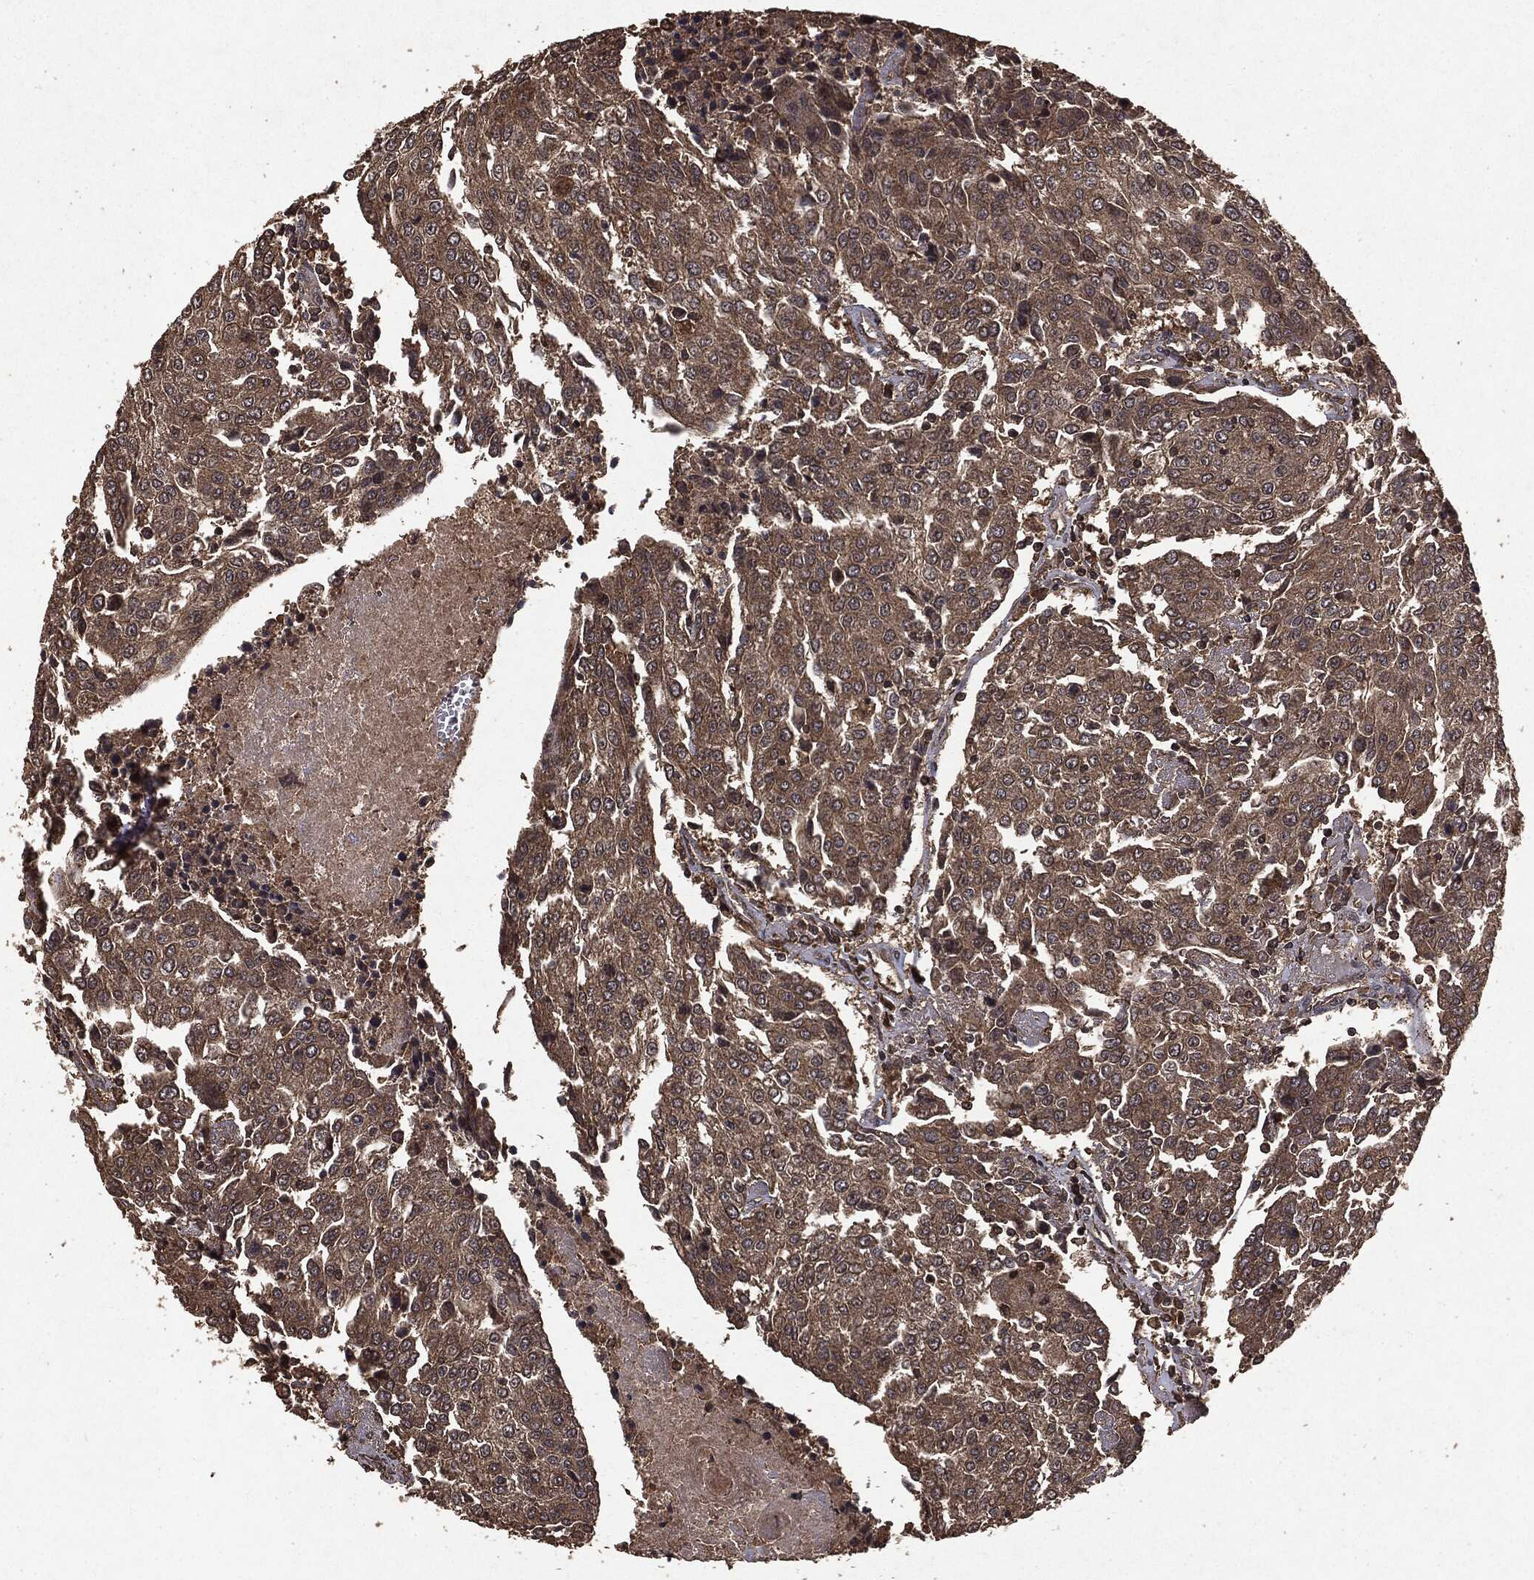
{"staining": {"intensity": "moderate", "quantity": ">75%", "location": "cytoplasmic/membranous"}, "tissue": "urothelial cancer", "cell_type": "Tumor cells", "image_type": "cancer", "snomed": [{"axis": "morphology", "description": "Urothelial carcinoma, High grade"}, {"axis": "topography", "description": "Urinary bladder"}], "caption": "Protein staining displays moderate cytoplasmic/membranous positivity in about >75% of tumor cells in urothelial cancer.", "gene": "NME1", "patient": {"sex": "female", "age": 85}}